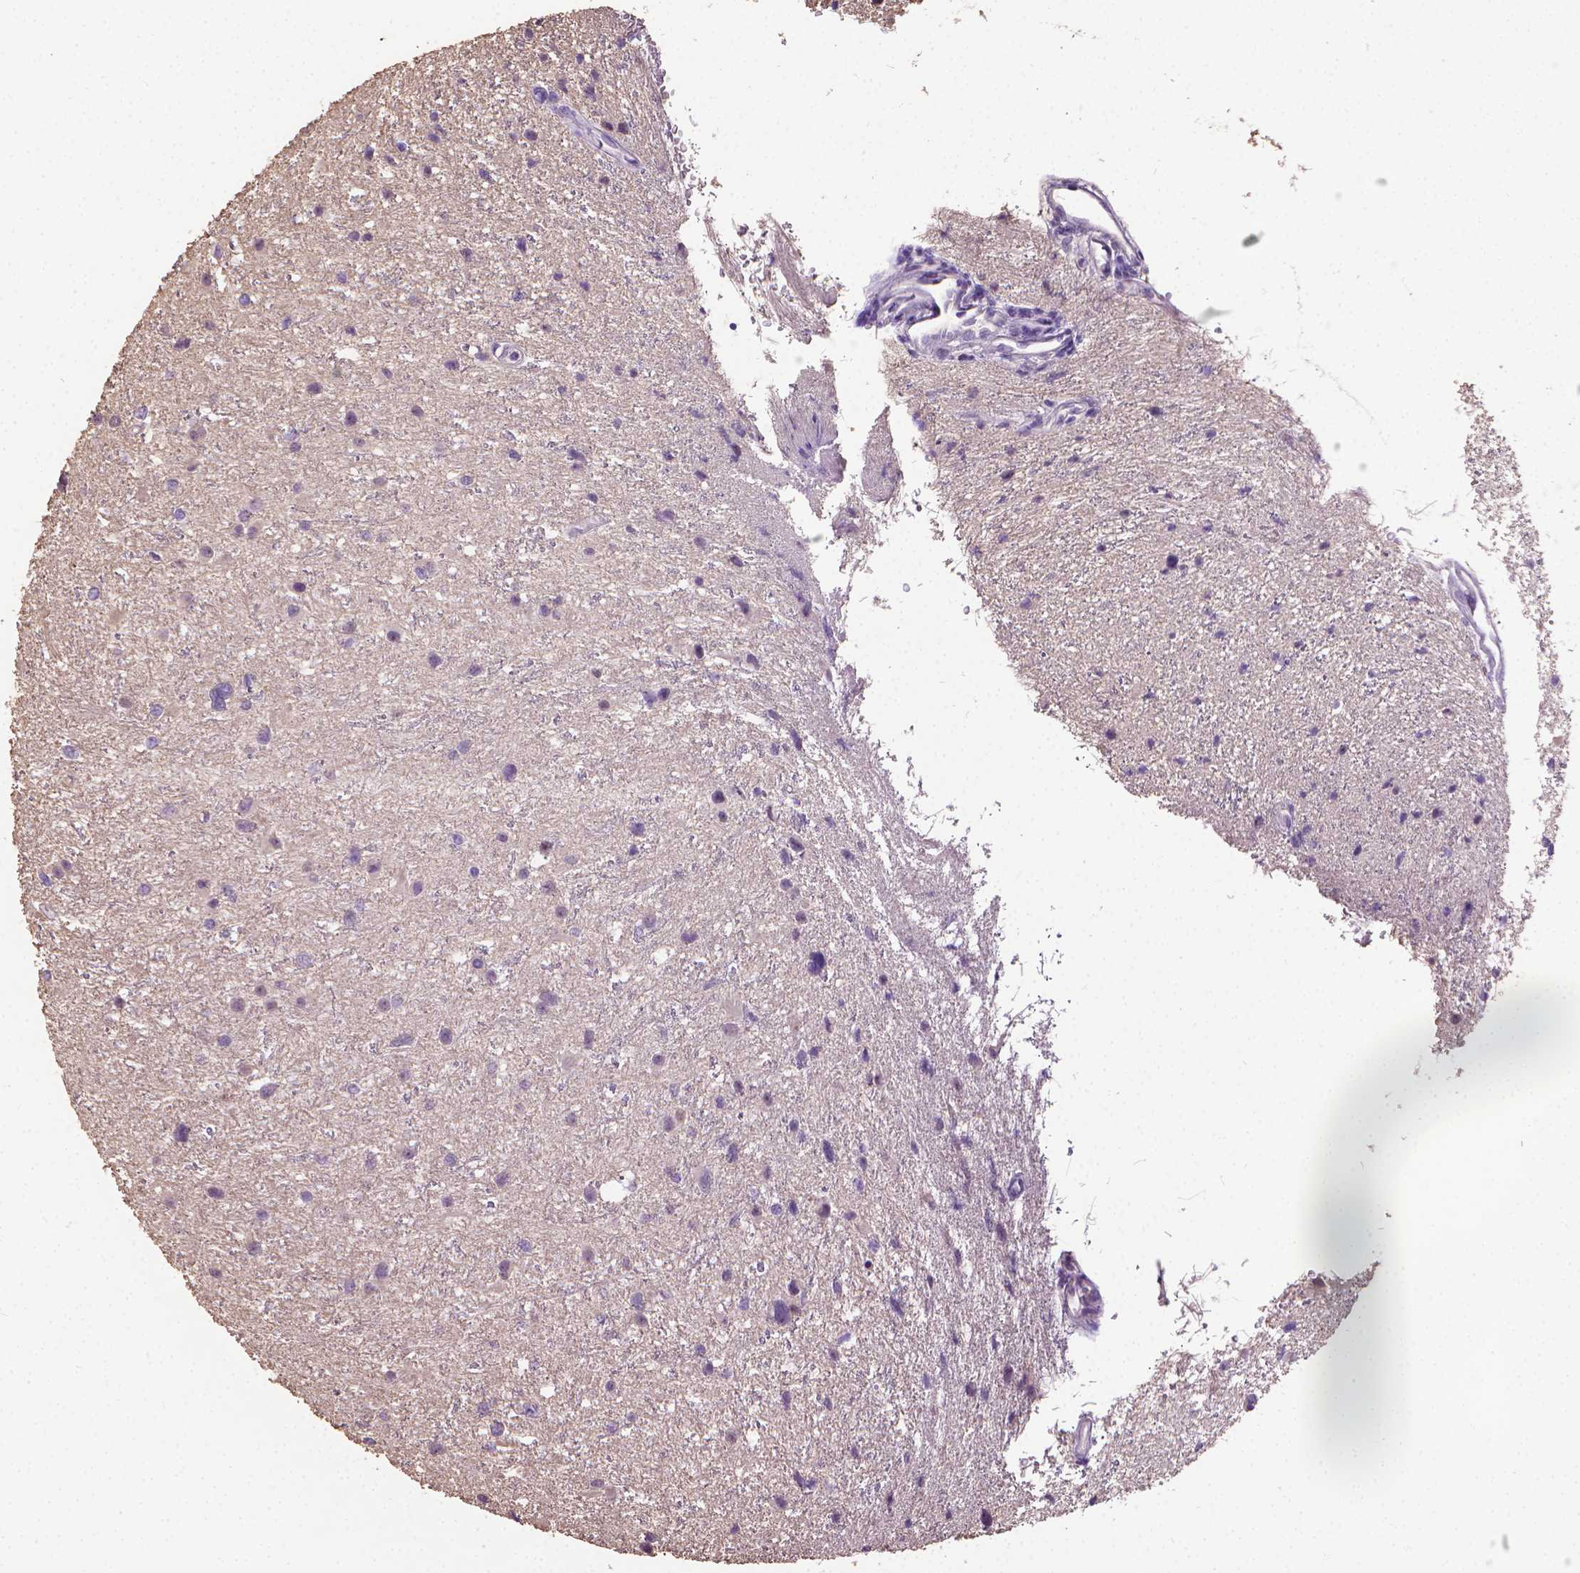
{"staining": {"intensity": "negative", "quantity": "none", "location": "none"}, "tissue": "glioma", "cell_type": "Tumor cells", "image_type": "cancer", "snomed": [{"axis": "morphology", "description": "Glioma, malignant, Low grade"}, {"axis": "topography", "description": "Brain"}], "caption": "Tumor cells show no significant protein positivity in glioma.", "gene": "PNMA2", "patient": {"sex": "female", "age": 32}}